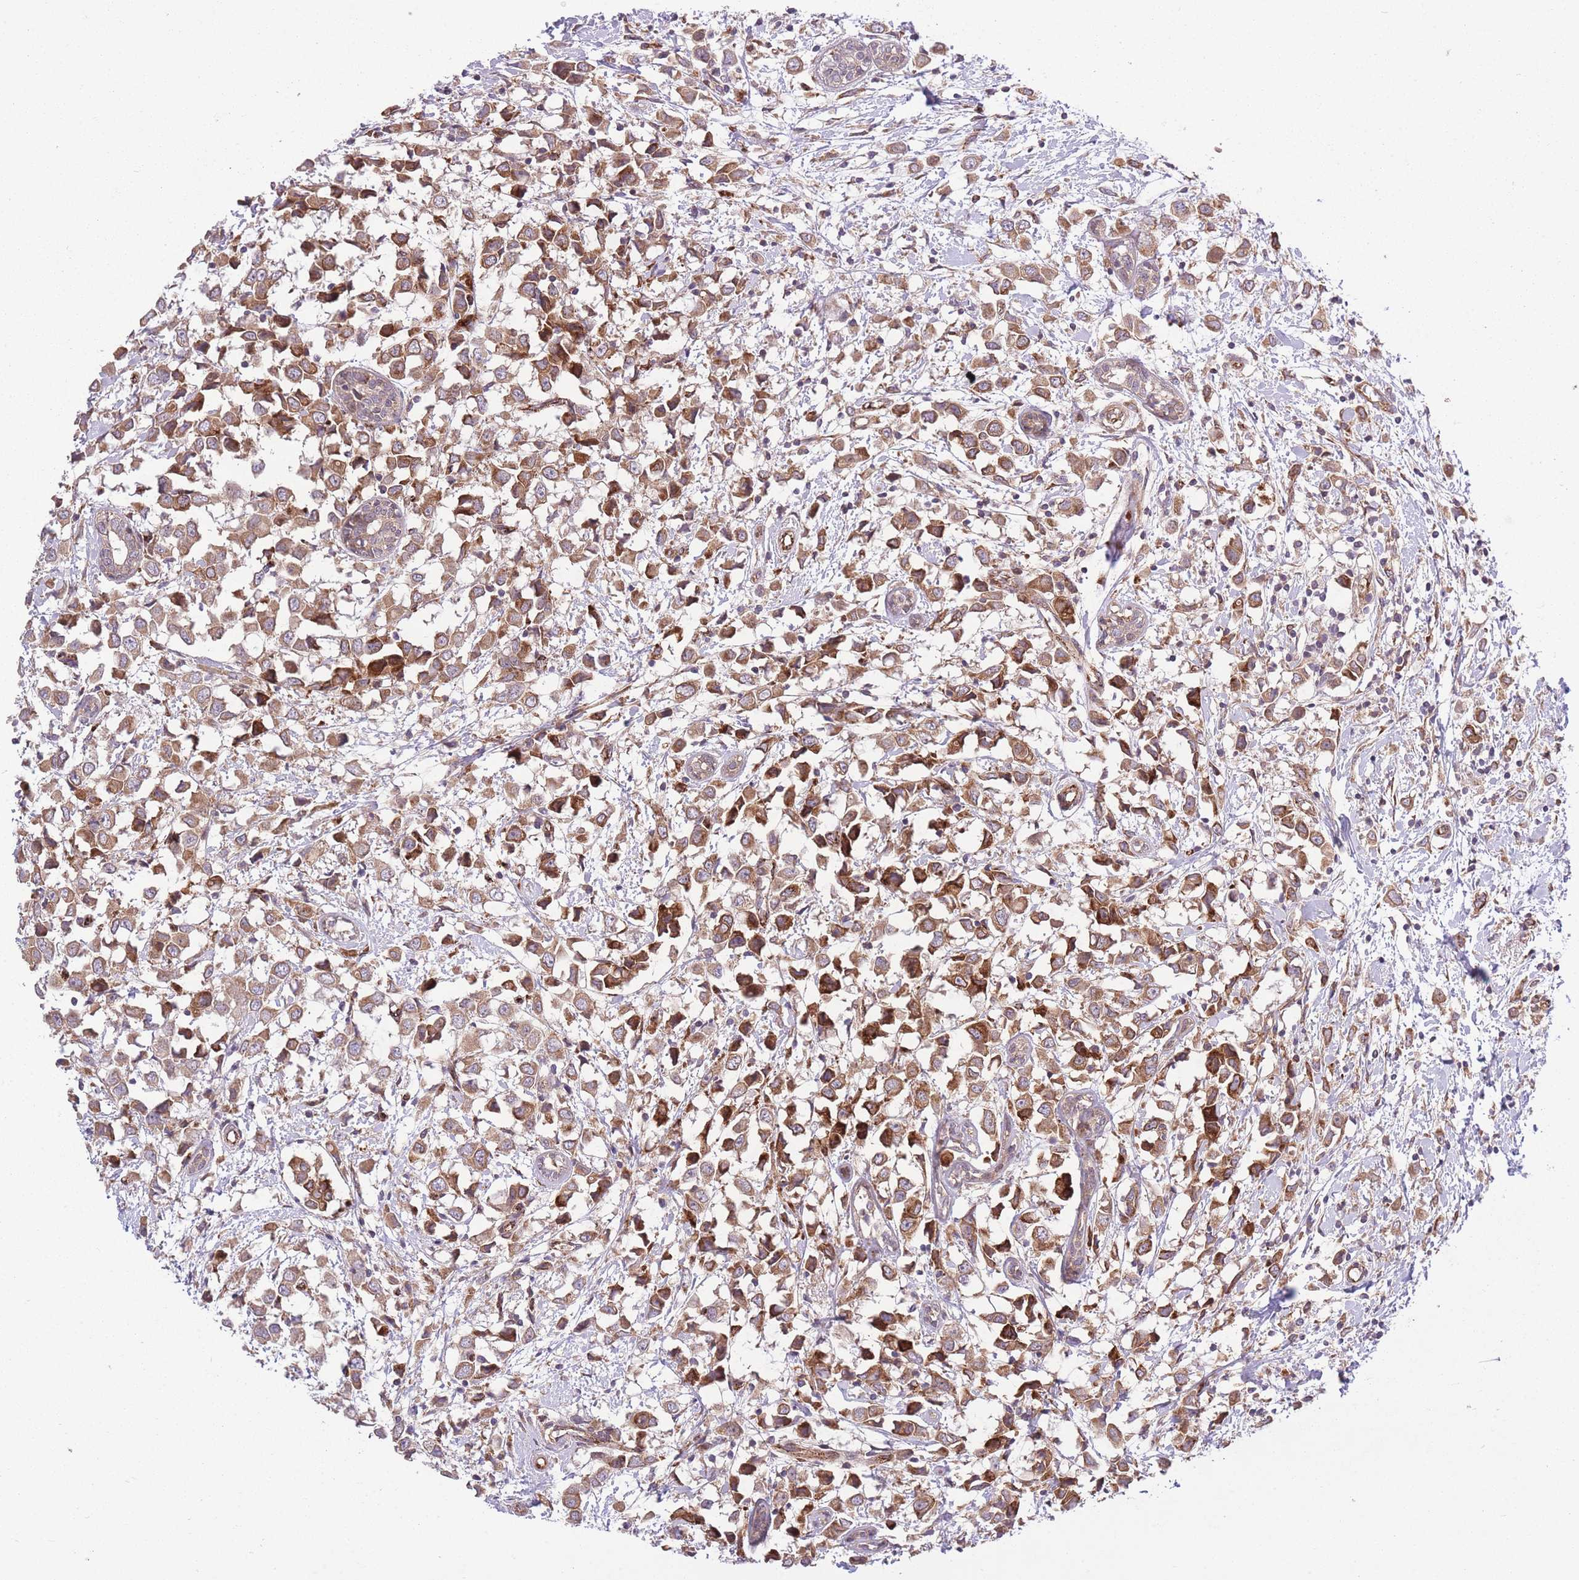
{"staining": {"intensity": "moderate", "quantity": ">75%", "location": "cytoplasmic/membranous"}, "tissue": "breast cancer", "cell_type": "Tumor cells", "image_type": "cancer", "snomed": [{"axis": "morphology", "description": "Duct carcinoma"}, {"axis": "topography", "description": "Breast"}], "caption": "Brown immunohistochemical staining in breast cancer (invasive ductal carcinoma) displays moderate cytoplasmic/membranous staining in approximately >75% of tumor cells.", "gene": "CISH", "patient": {"sex": "female", "age": 61}}